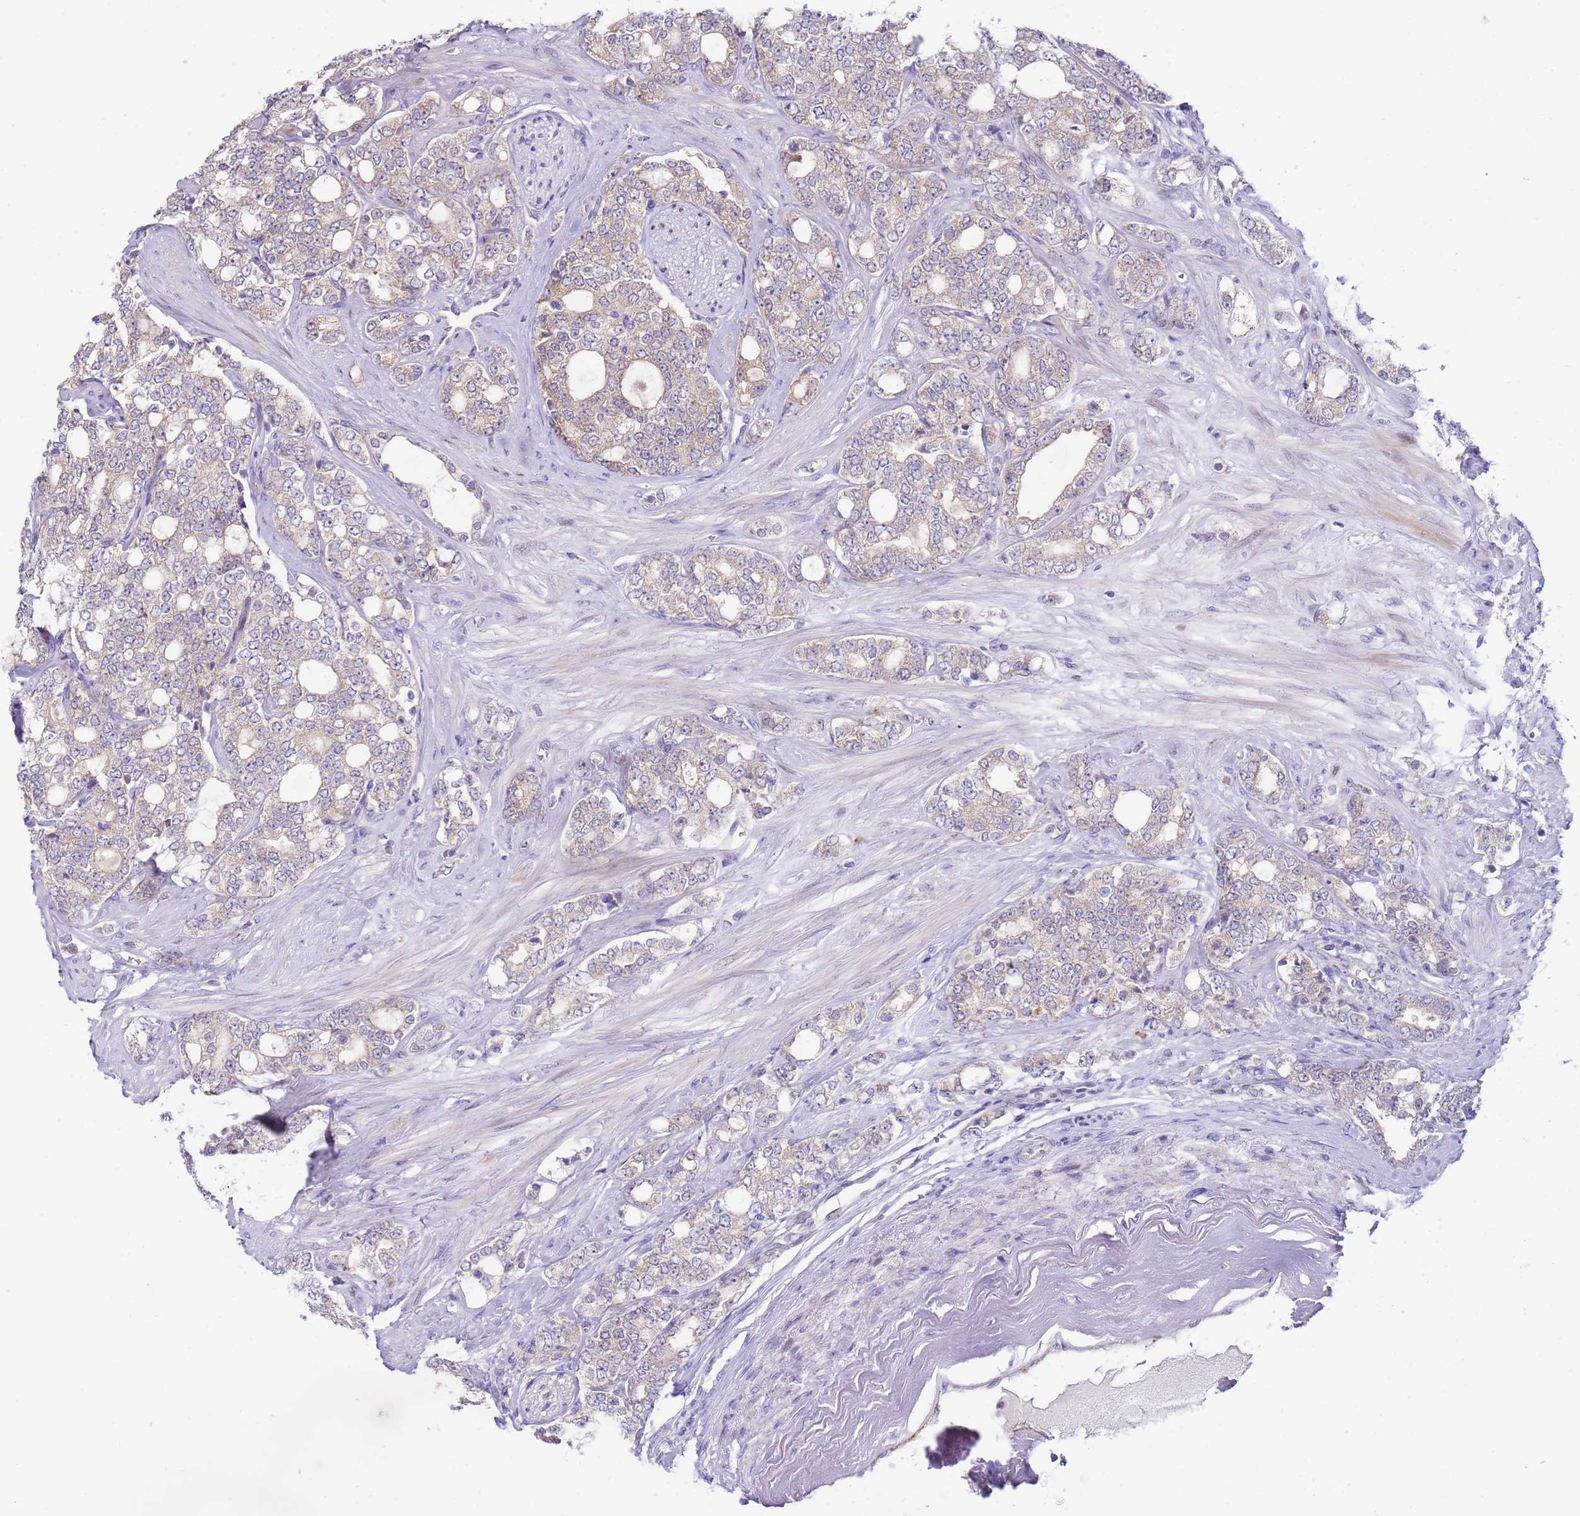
{"staining": {"intensity": "weak", "quantity": "<25%", "location": "cytoplasmic/membranous"}, "tissue": "prostate cancer", "cell_type": "Tumor cells", "image_type": "cancer", "snomed": [{"axis": "morphology", "description": "Adenocarcinoma, High grade"}, {"axis": "topography", "description": "Prostate"}], "caption": "Immunohistochemical staining of human prostate high-grade adenocarcinoma demonstrates no significant staining in tumor cells. (IHC, brightfield microscopy, high magnification).", "gene": "STK25", "patient": {"sex": "male", "age": 64}}